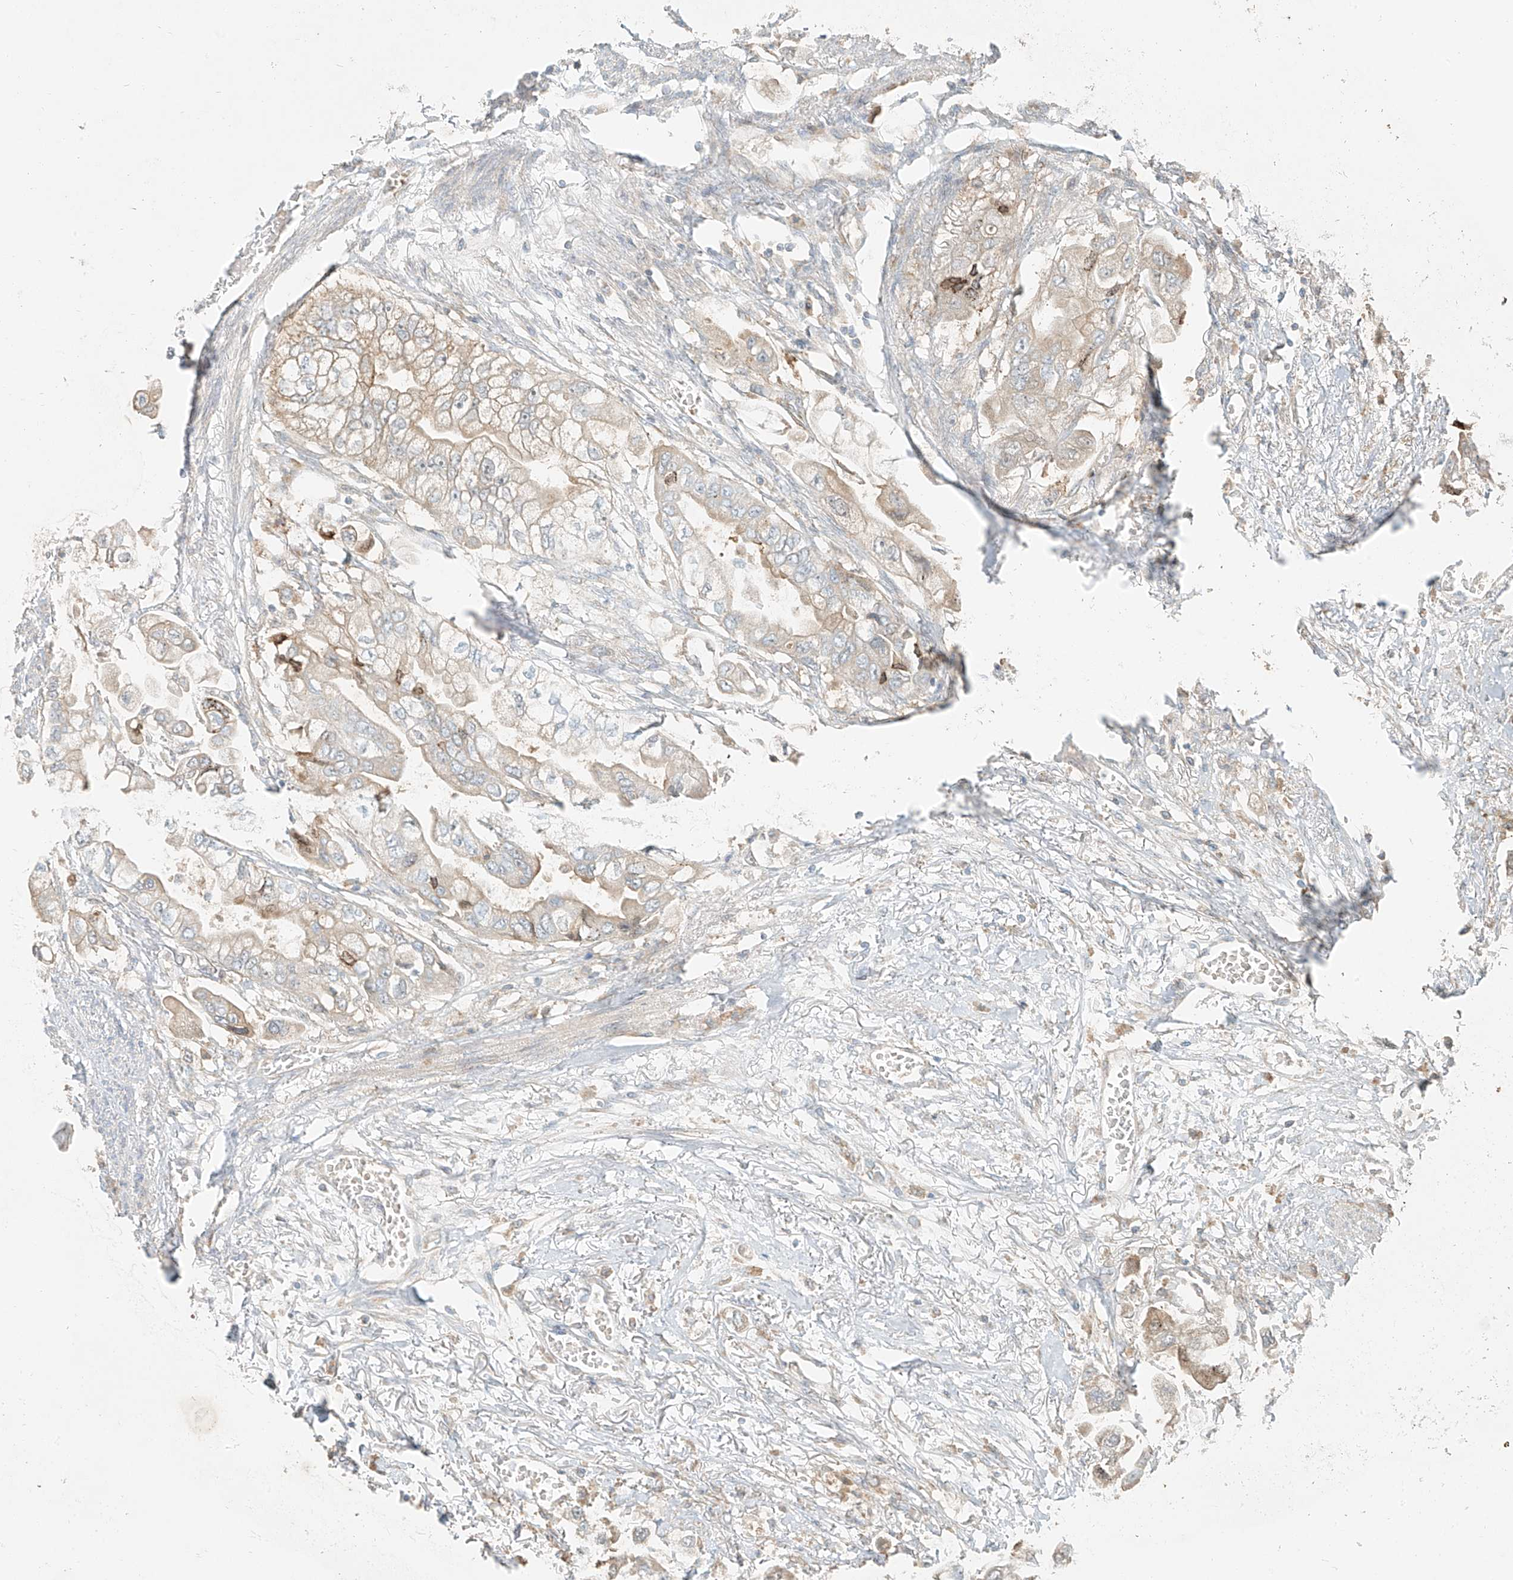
{"staining": {"intensity": "weak", "quantity": "<25%", "location": "cytoplasmic/membranous"}, "tissue": "stomach cancer", "cell_type": "Tumor cells", "image_type": "cancer", "snomed": [{"axis": "morphology", "description": "Adenocarcinoma, NOS"}, {"axis": "topography", "description": "Stomach"}], "caption": "A micrograph of human adenocarcinoma (stomach) is negative for staining in tumor cells. (Stains: DAB (3,3'-diaminobenzidine) IHC with hematoxylin counter stain, Microscopy: brightfield microscopy at high magnification).", "gene": "FSTL1", "patient": {"sex": "male", "age": 62}}